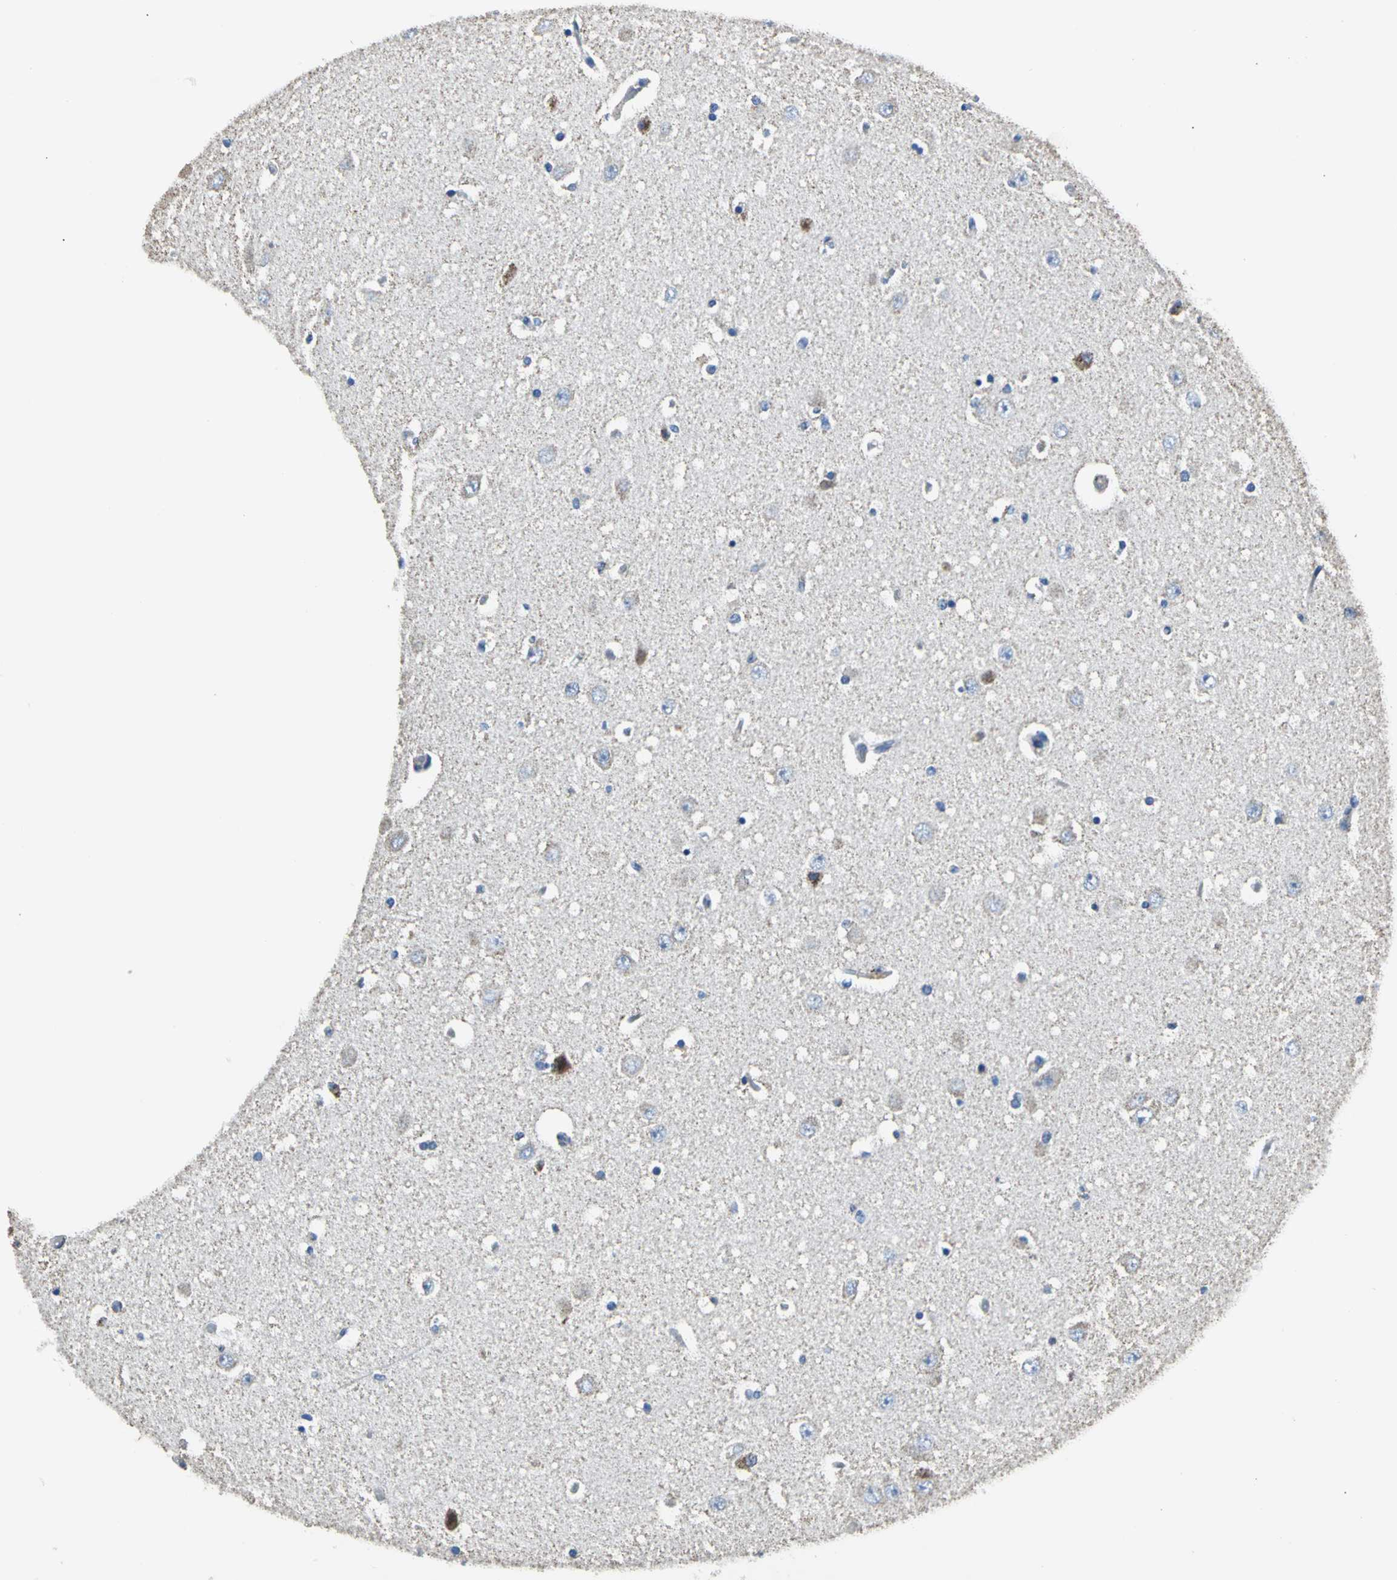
{"staining": {"intensity": "weak", "quantity": "25%-75%", "location": "cytoplasmic/membranous"}, "tissue": "hippocampus", "cell_type": "Glial cells", "image_type": "normal", "snomed": [{"axis": "morphology", "description": "Normal tissue, NOS"}, {"axis": "topography", "description": "Hippocampus"}], "caption": "The image shows immunohistochemical staining of normal hippocampus. There is weak cytoplasmic/membranous positivity is seen in about 25%-75% of glial cells.", "gene": "IFI6", "patient": {"sex": "female", "age": 54}}